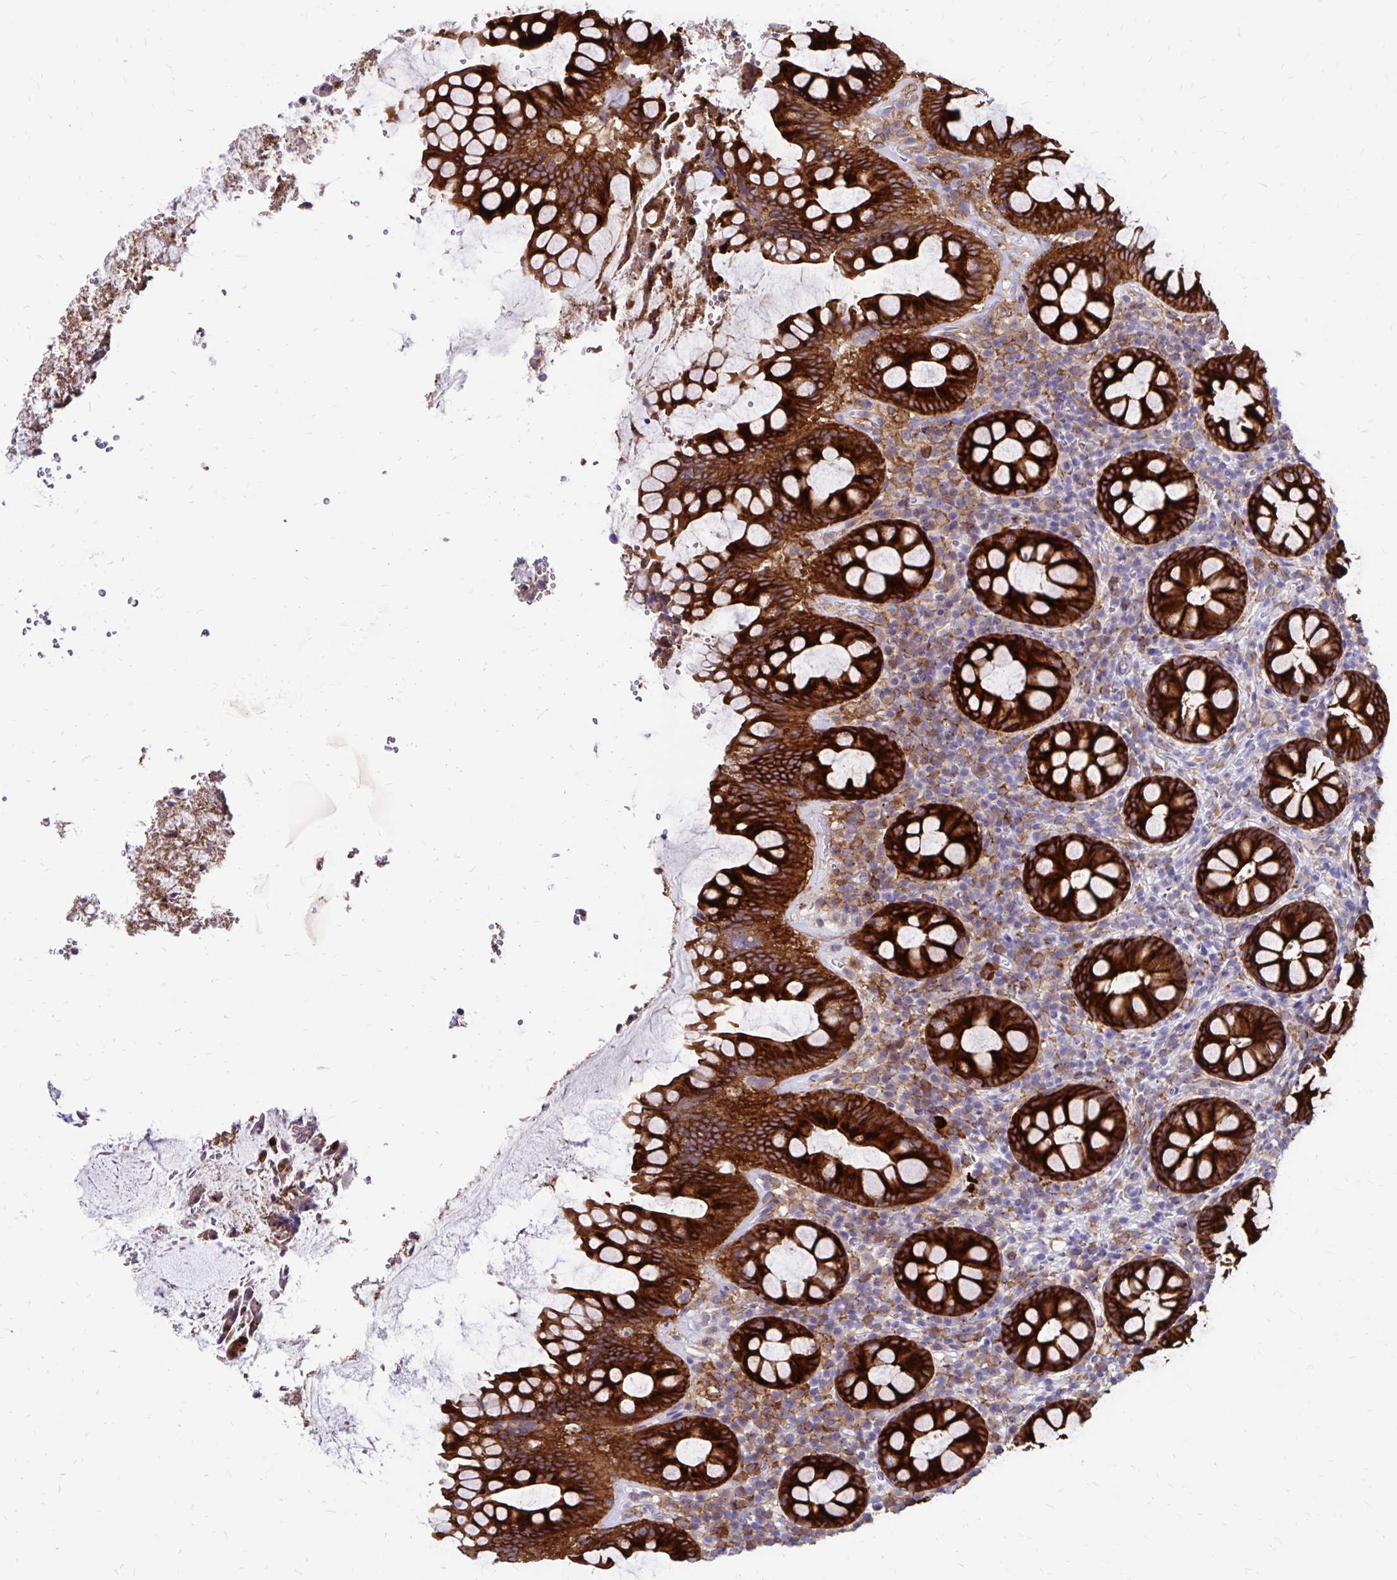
{"staining": {"intensity": "strong", "quantity": ">75%", "location": "cytoplasmic/membranous"}, "tissue": "rectum", "cell_type": "Glandular cells", "image_type": "normal", "snomed": [{"axis": "morphology", "description": "Normal tissue, NOS"}, {"axis": "topography", "description": "Rectum"}], "caption": "Strong cytoplasmic/membranous positivity is present in approximately >75% of glandular cells in normal rectum.", "gene": "TNS3", "patient": {"sex": "female", "age": 69}}